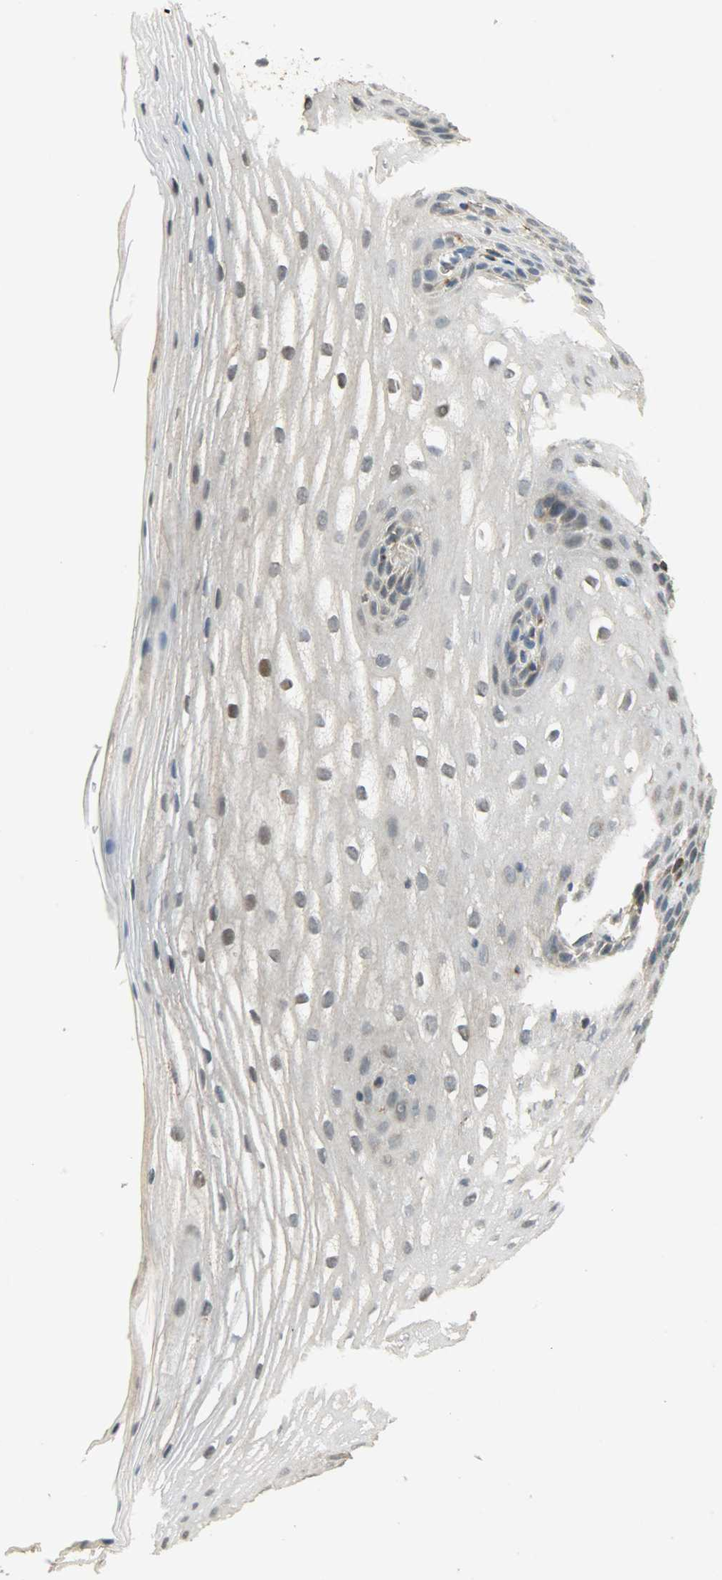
{"staining": {"intensity": "weak", "quantity": "<25%", "location": "cytoplasmic/membranous"}, "tissue": "esophagus", "cell_type": "Squamous epithelial cells", "image_type": "normal", "snomed": [{"axis": "morphology", "description": "Normal tissue, NOS"}, {"axis": "topography", "description": "Esophagus"}], "caption": "This is an immunohistochemistry (IHC) photomicrograph of unremarkable esophagus. There is no positivity in squamous epithelial cells.", "gene": "HDHD5", "patient": {"sex": "female", "age": 70}}